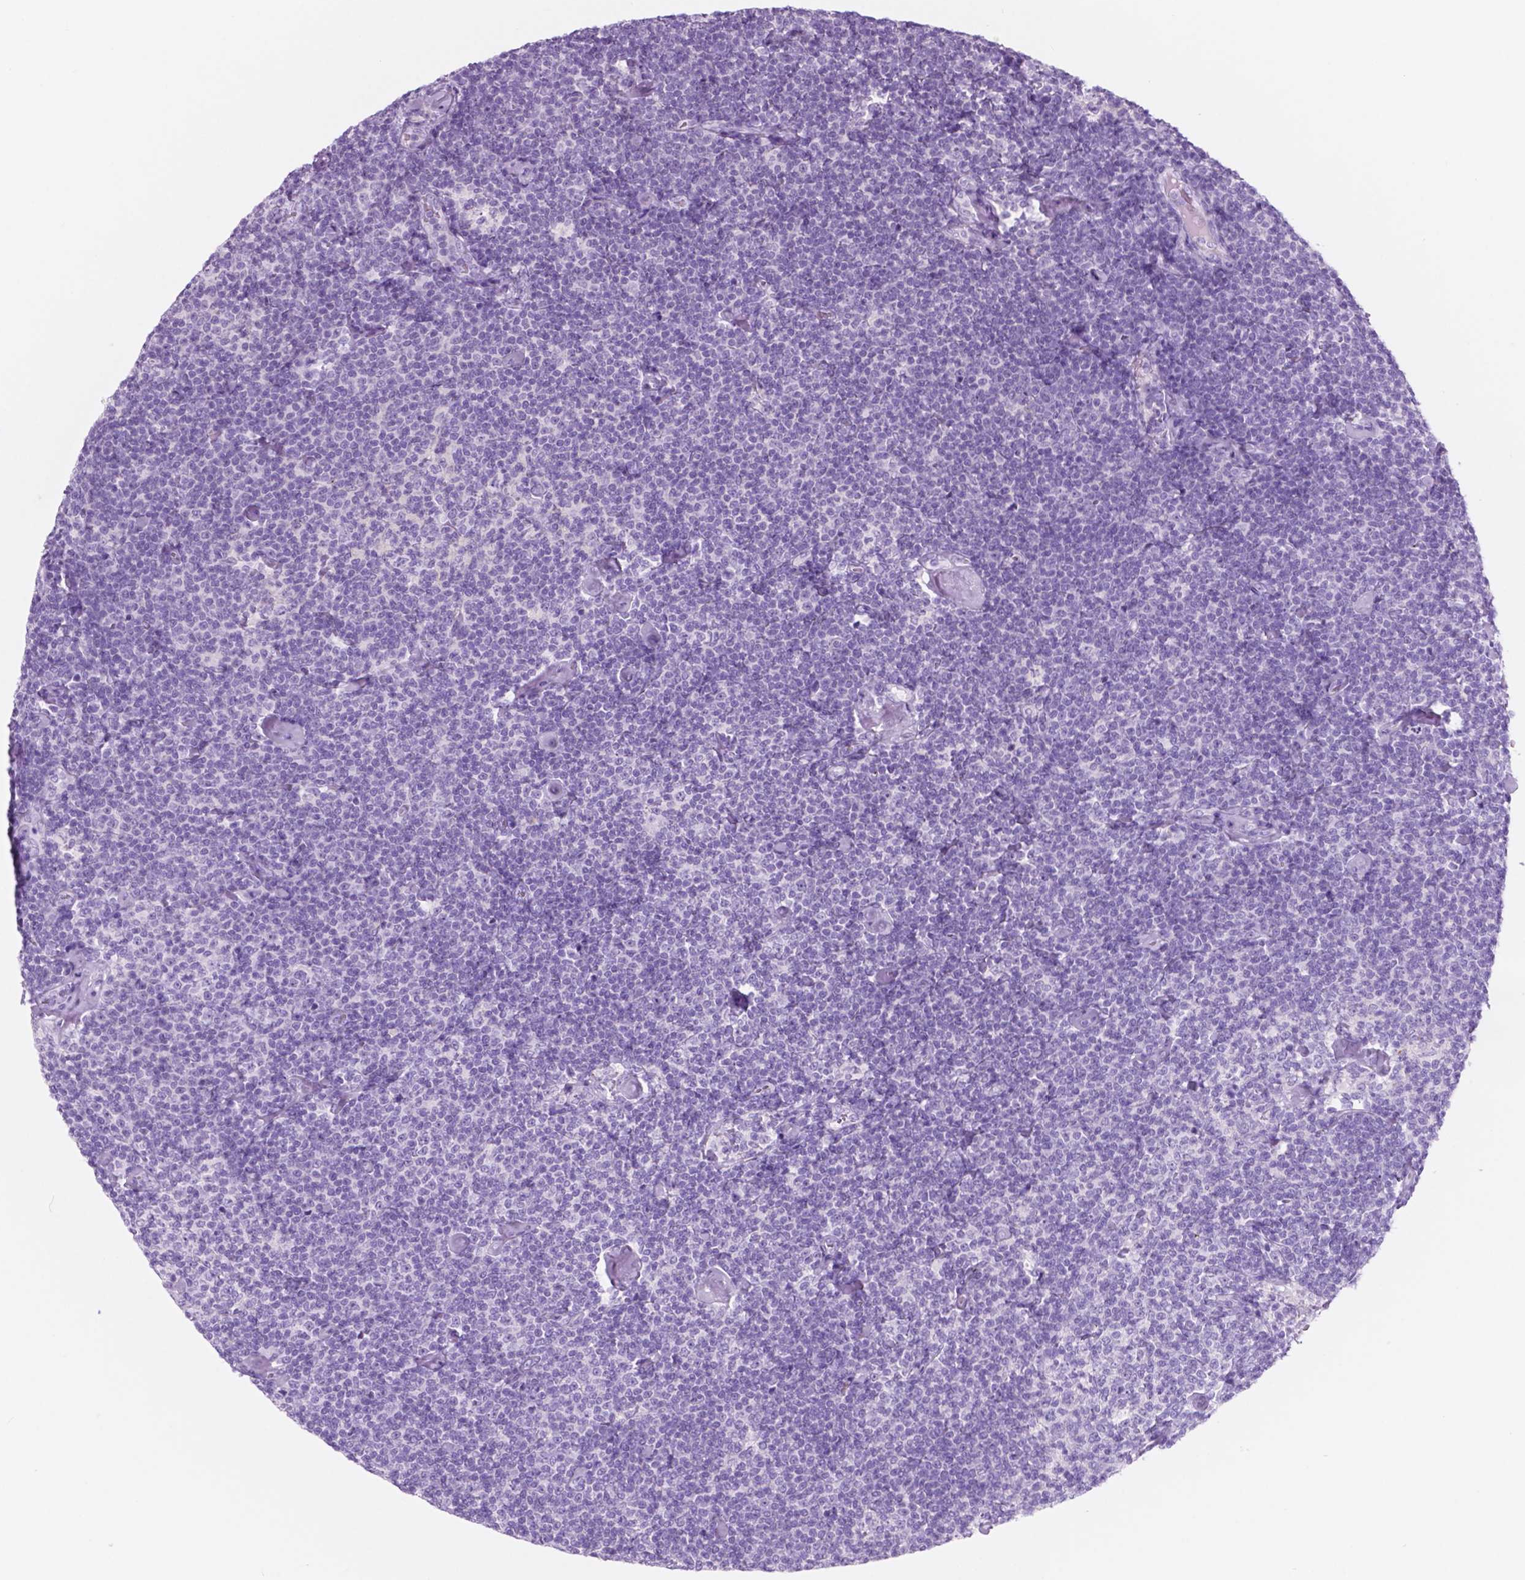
{"staining": {"intensity": "negative", "quantity": "none", "location": "none"}, "tissue": "lymphoma", "cell_type": "Tumor cells", "image_type": "cancer", "snomed": [{"axis": "morphology", "description": "Malignant lymphoma, non-Hodgkin's type, Low grade"}, {"axis": "topography", "description": "Lymph node"}], "caption": "Protein analysis of lymphoma displays no significant positivity in tumor cells. (Brightfield microscopy of DAB IHC at high magnification).", "gene": "CUZD1", "patient": {"sex": "male", "age": 81}}